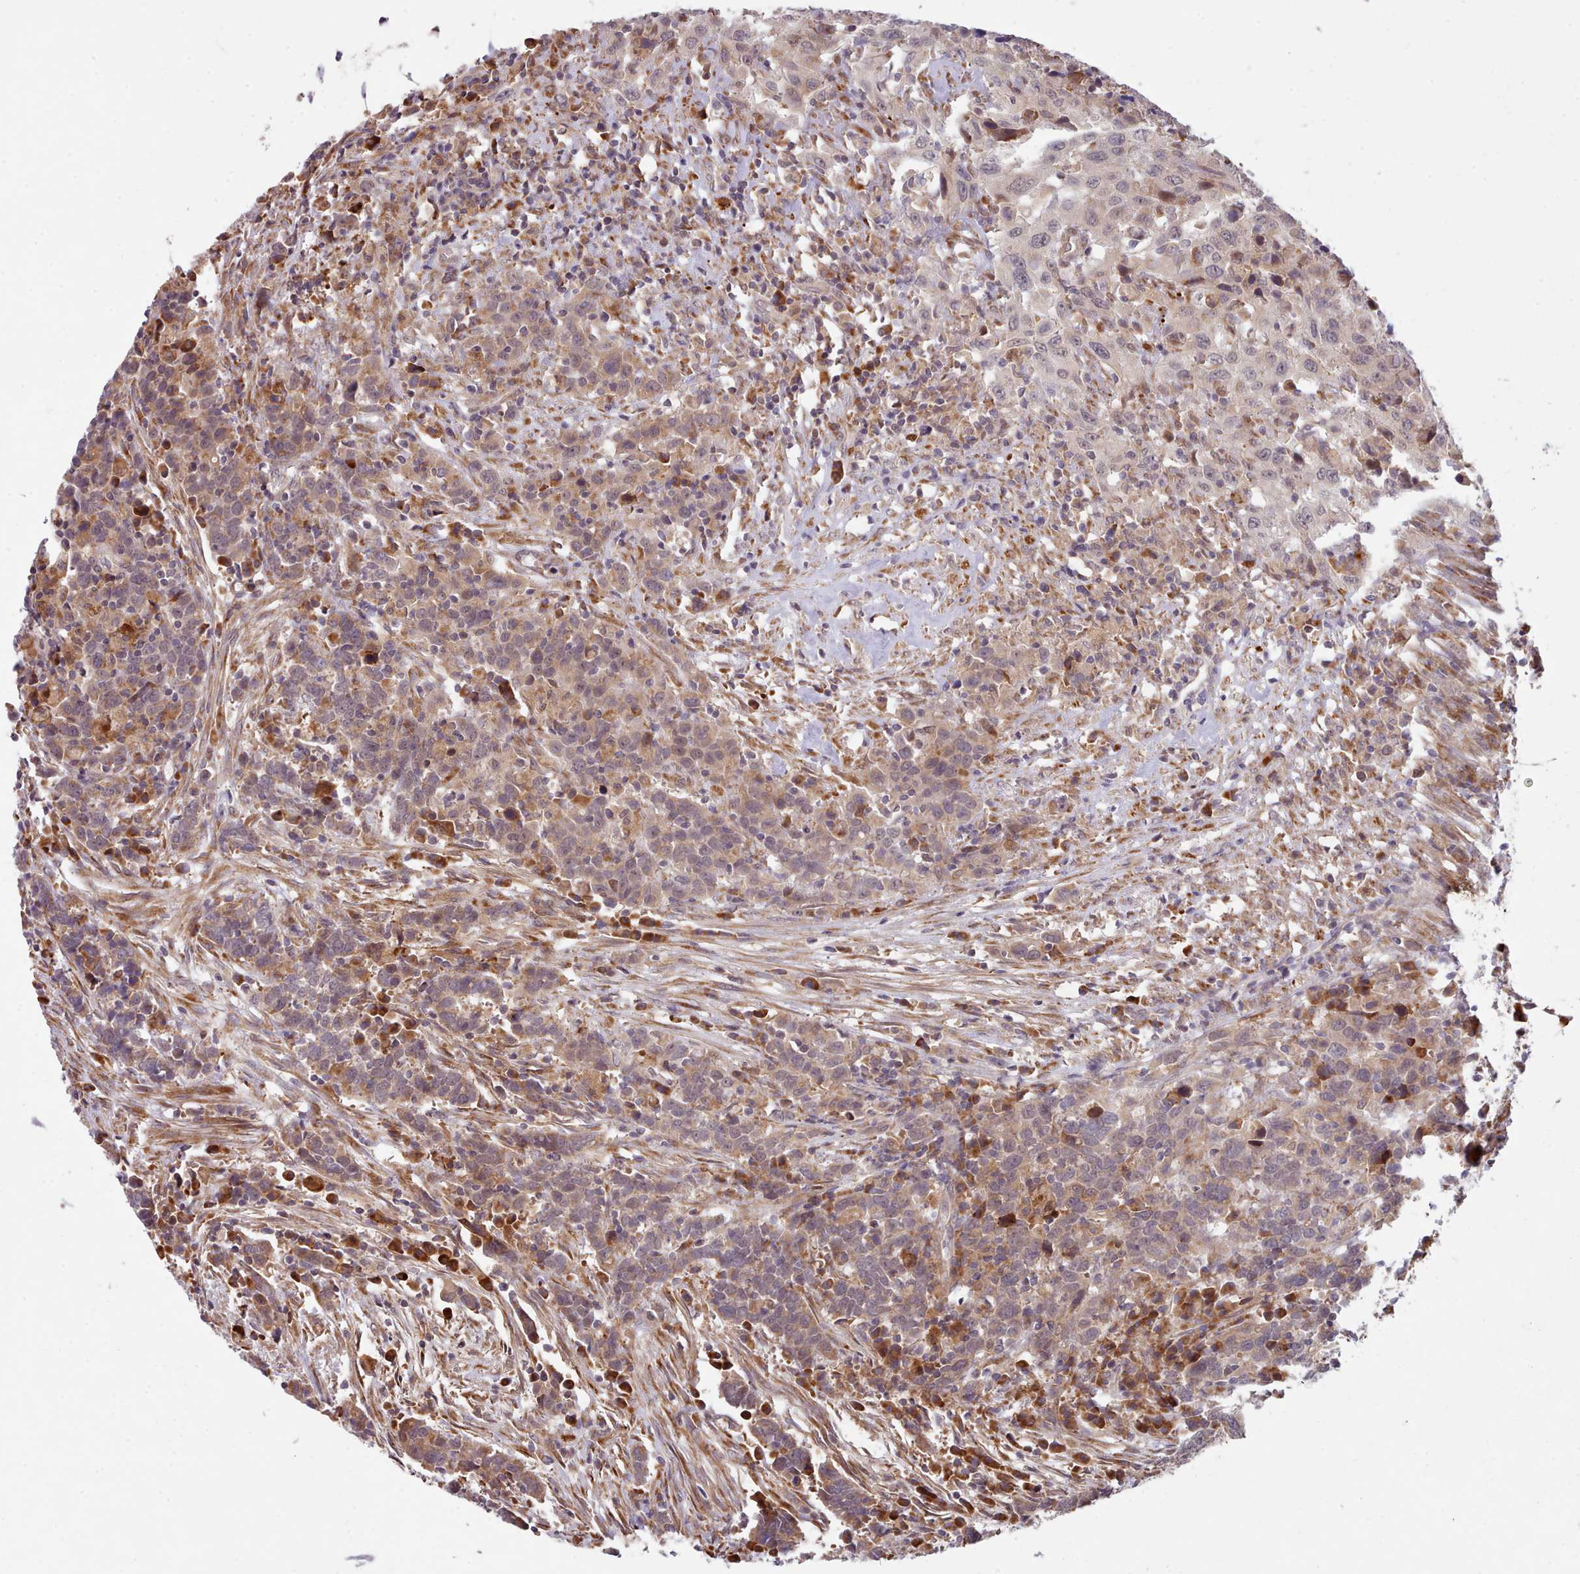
{"staining": {"intensity": "moderate", "quantity": ">75%", "location": "cytoplasmic/membranous"}, "tissue": "urothelial cancer", "cell_type": "Tumor cells", "image_type": "cancer", "snomed": [{"axis": "morphology", "description": "Urothelial carcinoma, High grade"}, {"axis": "topography", "description": "Urinary bladder"}], "caption": "There is medium levels of moderate cytoplasmic/membranous positivity in tumor cells of urothelial carcinoma (high-grade), as demonstrated by immunohistochemical staining (brown color).", "gene": "TRIM26", "patient": {"sex": "male", "age": 61}}